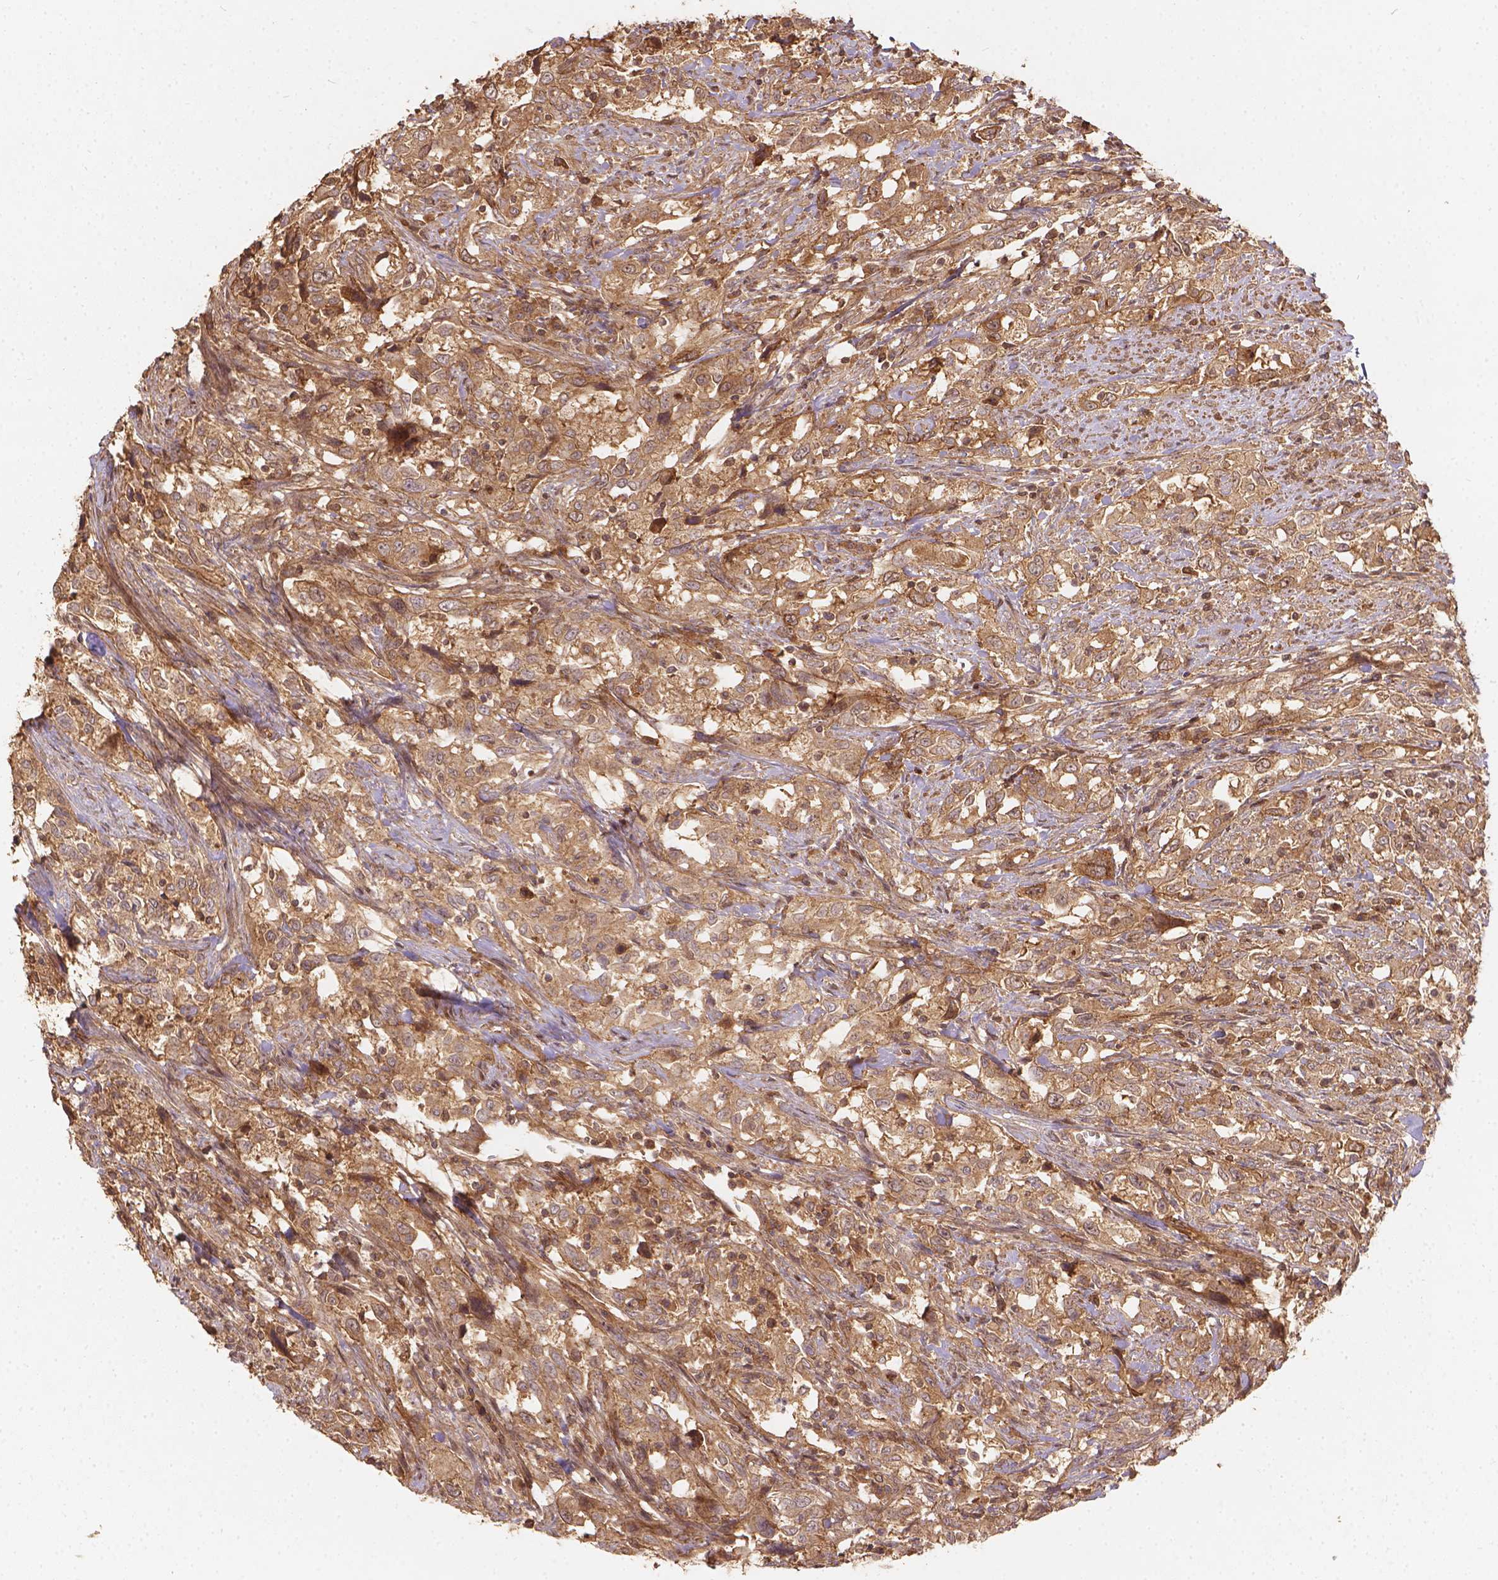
{"staining": {"intensity": "moderate", "quantity": ">75%", "location": "cytoplasmic/membranous"}, "tissue": "urothelial cancer", "cell_type": "Tumor cells", "image_type": "cancer", "snomed": [{"axis": "morphology", "description": "Urothelial carcinoma, NOS"}, {"axis": "morphology", "description": "Urothelial carcinoma, High grade"}, {"axis": "topography", "description": "Urinary bladder"}], "caption": "Immunohistochemistry photomicrograph of neoplastic tissue: urothelial cancer stained using immunohistochemistry shows medium levels of moderate protein expression localized specifically in the cytoplasmic/membranous of tumor cells, appearing as a cytoplasmic/membranous brown color.", "gene": "XPR1", "patient": {"sex": "female", "age": 64}}